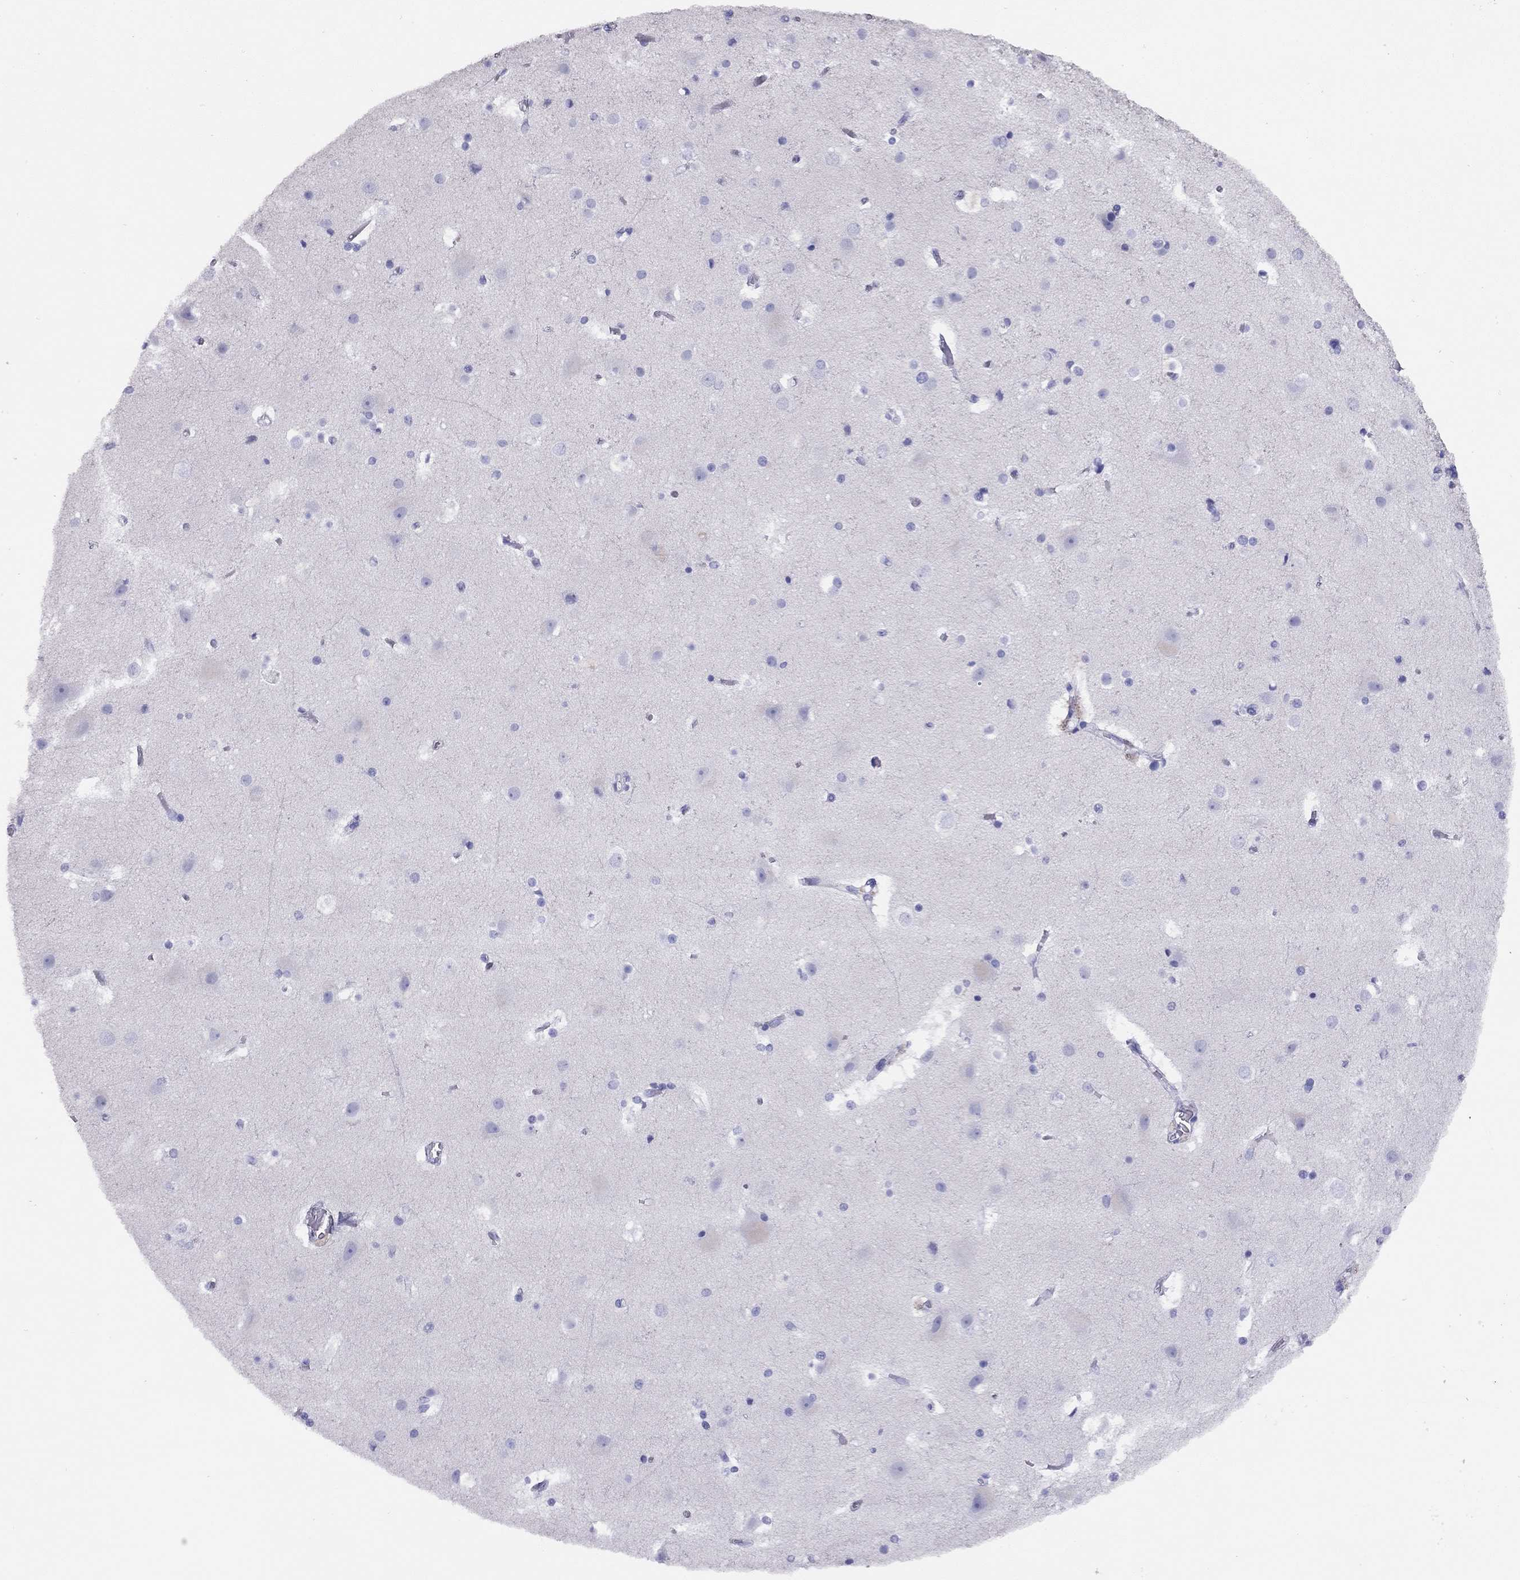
{"staining": {"intensity": "negative", "quantity": "none", "location": "none"}, "tissue": "cerebral cortex", "cell_type": "Endothelial cells", "image_type": "normal", "snomed": [{"axis": "morphology", "description": "Normal tissue, NOS"}, {"axis": "topography", "description": "Cerebral cortex"}], "caption": "A histopathology image of human cerebral cortex is negative for staining in endothelial cells.", "gene": "LRIT2", "patient": {"sex": "female", "age": 52}}